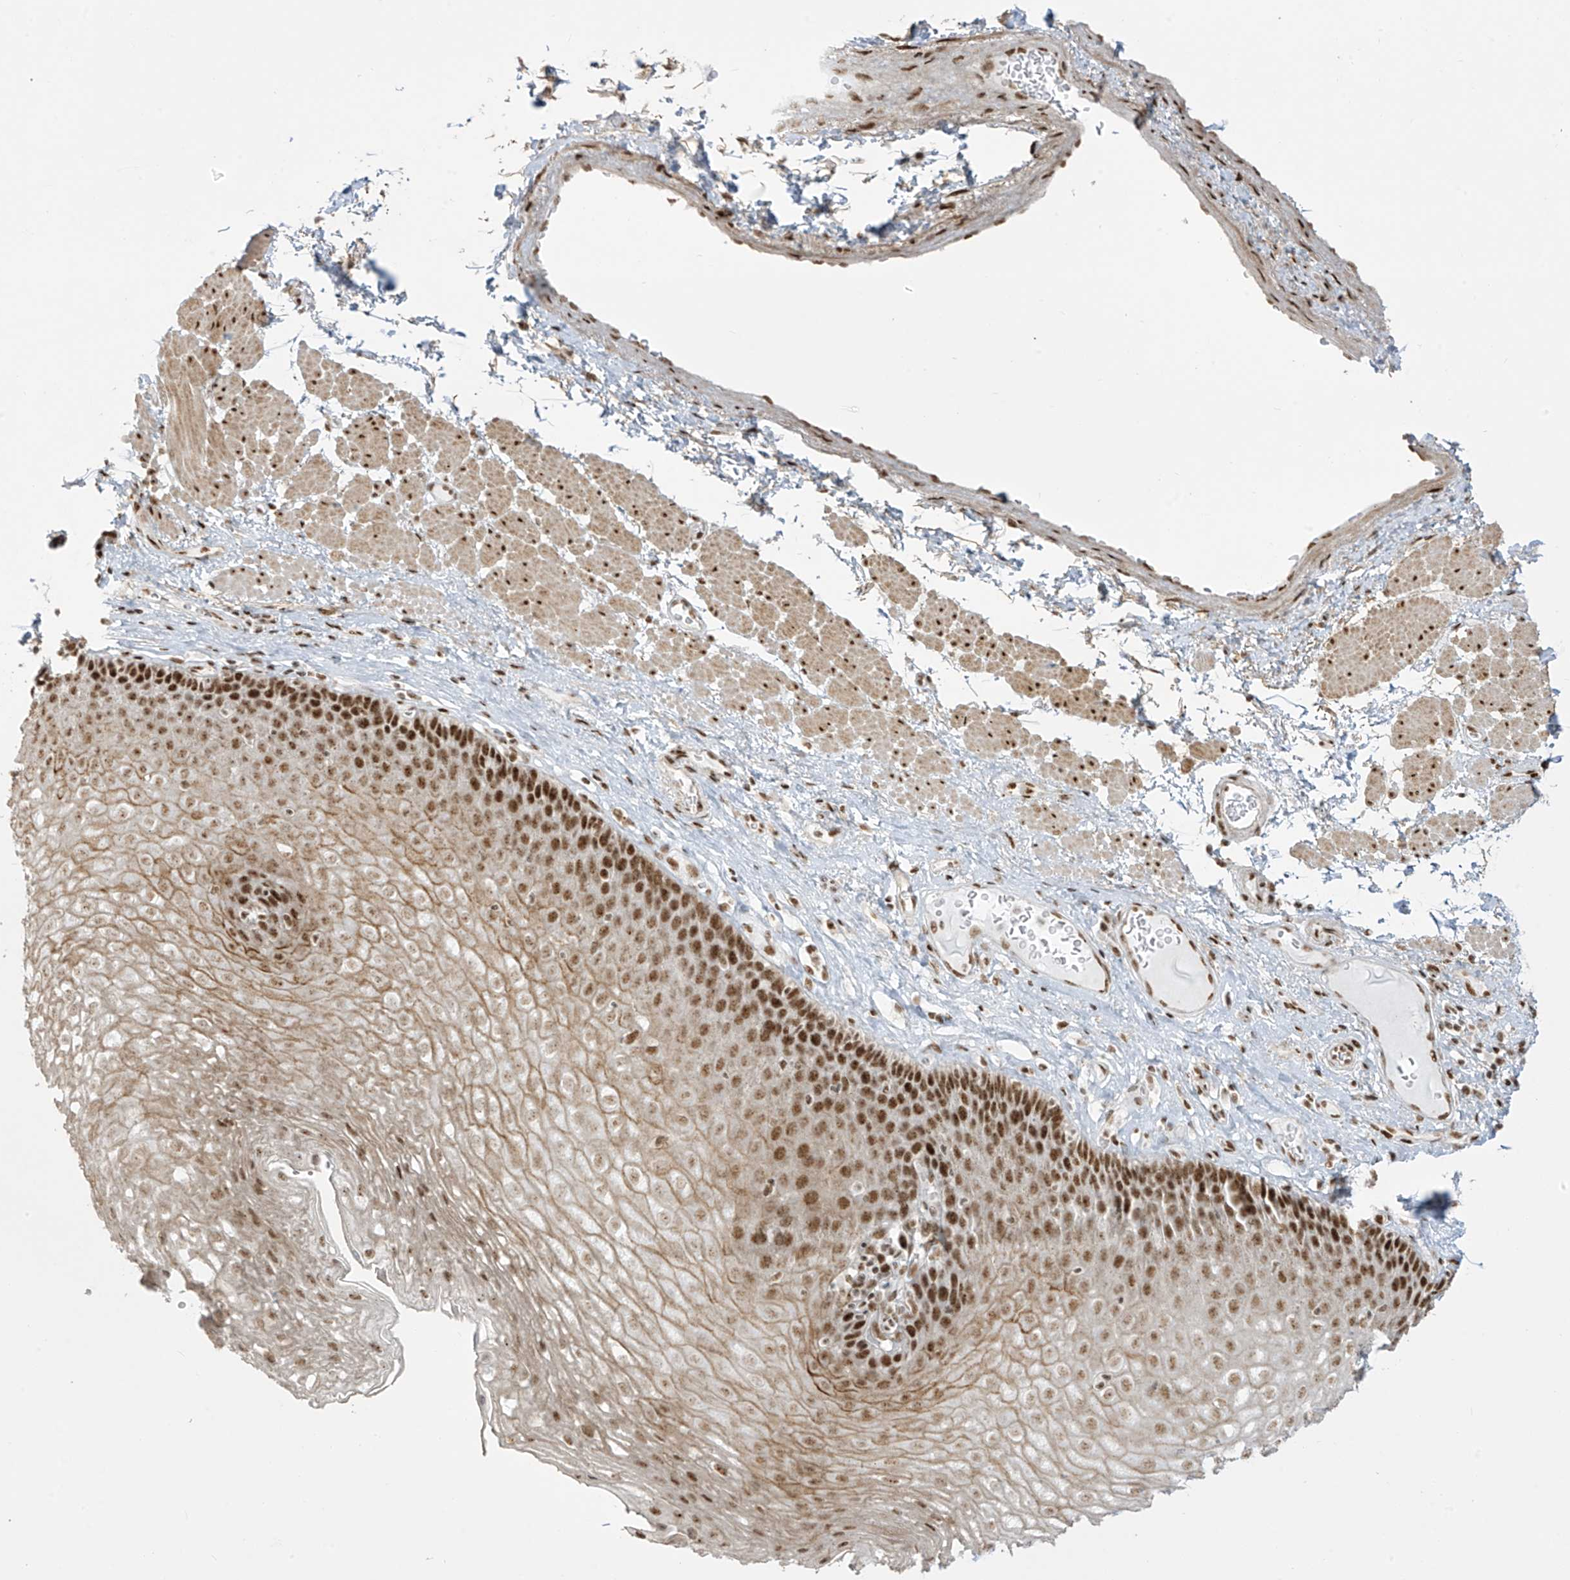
{"staining": {"intensity": "strong", "quantity": ">75%", "location": "nuclear"}, "tissue": "esophagus", "cell_type": "Squamous epithelial cells", "image_type": "normal", "snomed": [{"axis": "morphology", "description": "Normal tissue, NOS"}, {"axis": "topography", "description": "Esophagus"}], "caption": "Esophagus stained with IHC reveals strong nuclear staining in approximately >75% of squamous epithelial cells. (IHC, brightfield microscopy, high magnification).", "gene": "MS4A6A", "patient": {"sex": "female", "age": 66}}